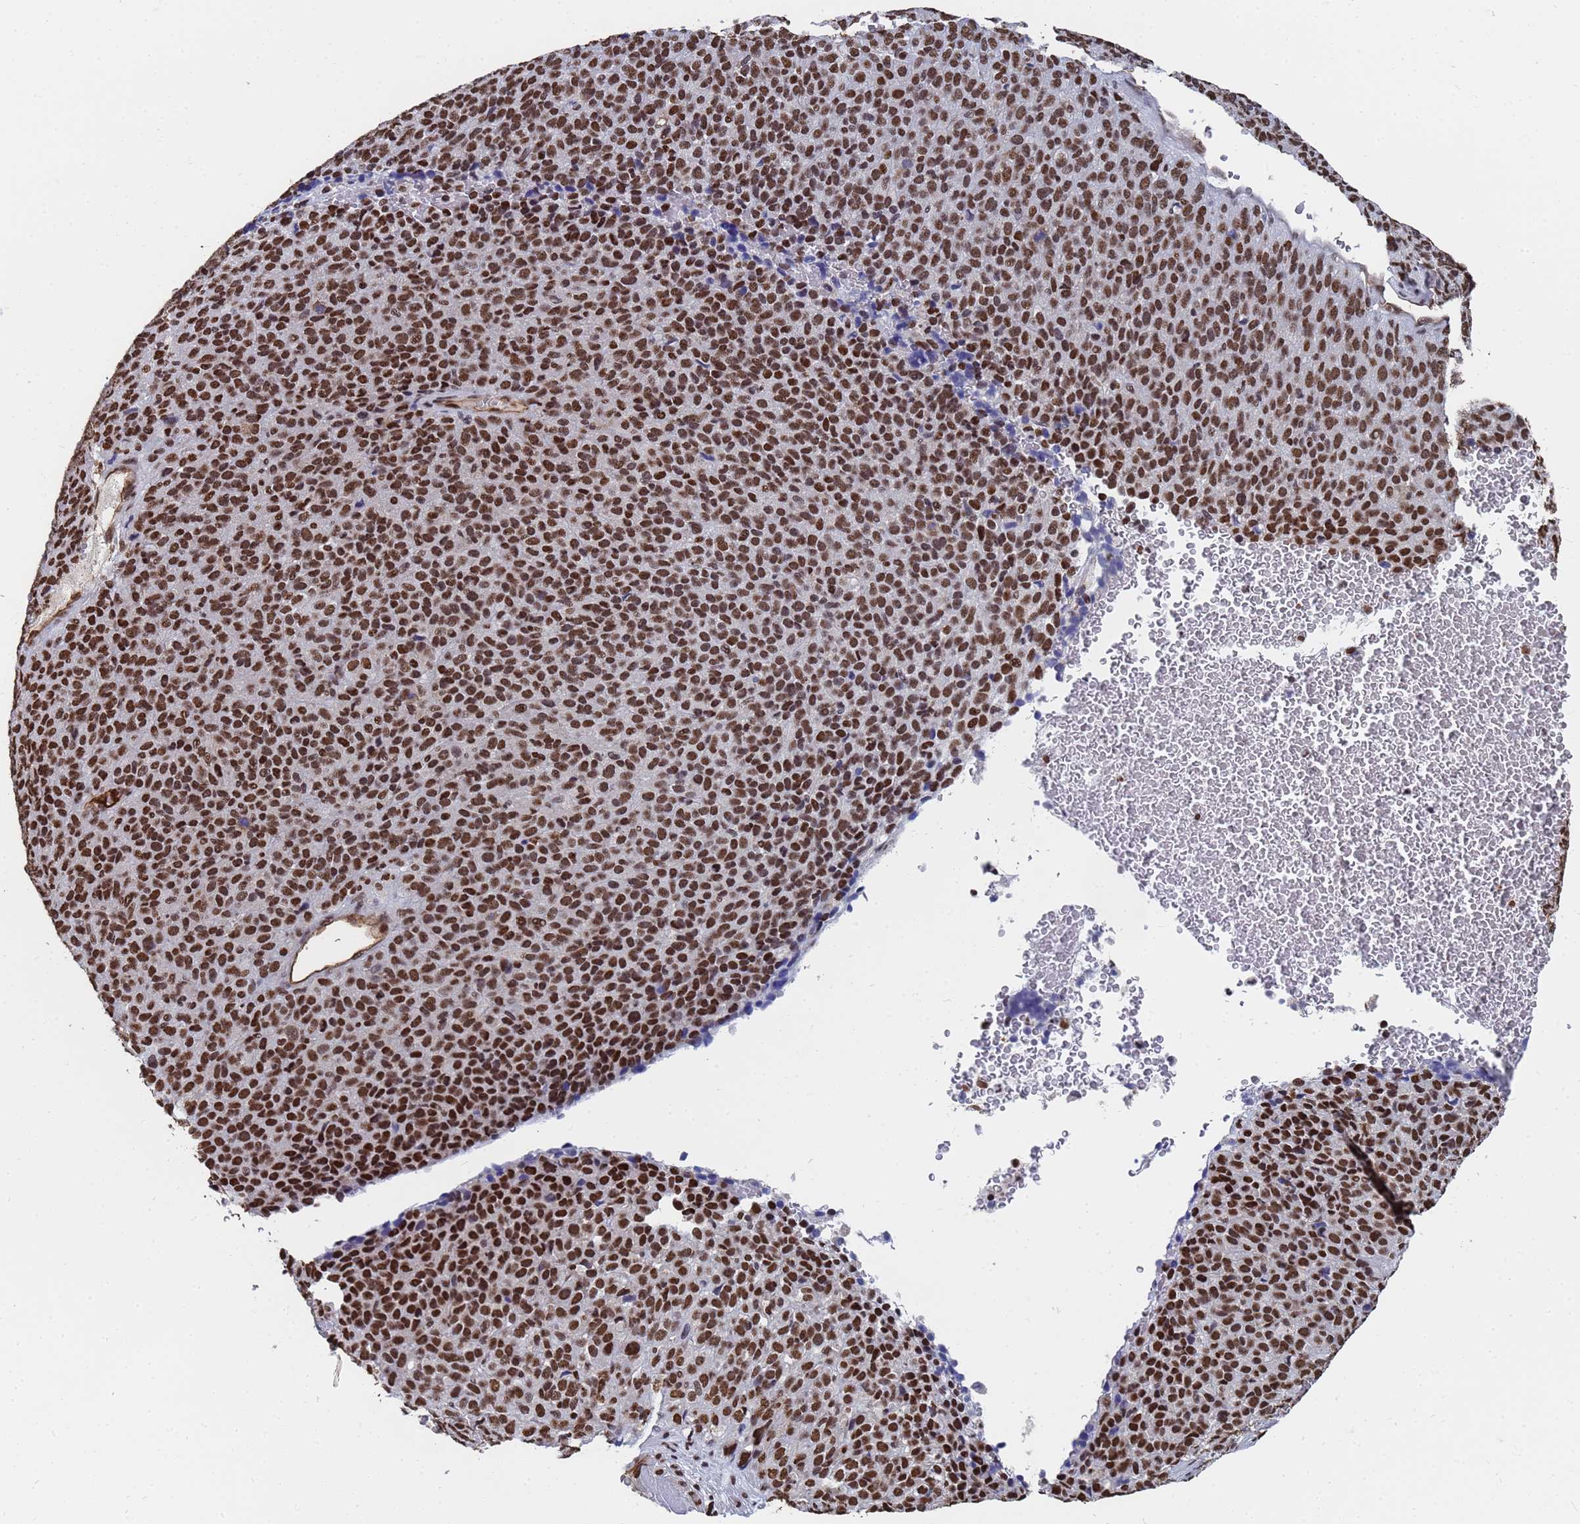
{"staining": {"intensity": "strong", "quantity": ">75%", "location": "nuclear"}, "tissue": "melanoma", "cell_type": "Tumor cells", "image_type": "cancer", "snomed": [{"axis": "morphology", "description": "Malignant melanoma, Metastatic site"}, {"axis": "topography", "description": "Brain"}], "caption": "This is an image of immunohistochemistry staining of melanoma, which shows strong positivity in the nuclear of tumor cells.", "gene": "RAVER2", "patient": {"sex": "female", "age": 56}}